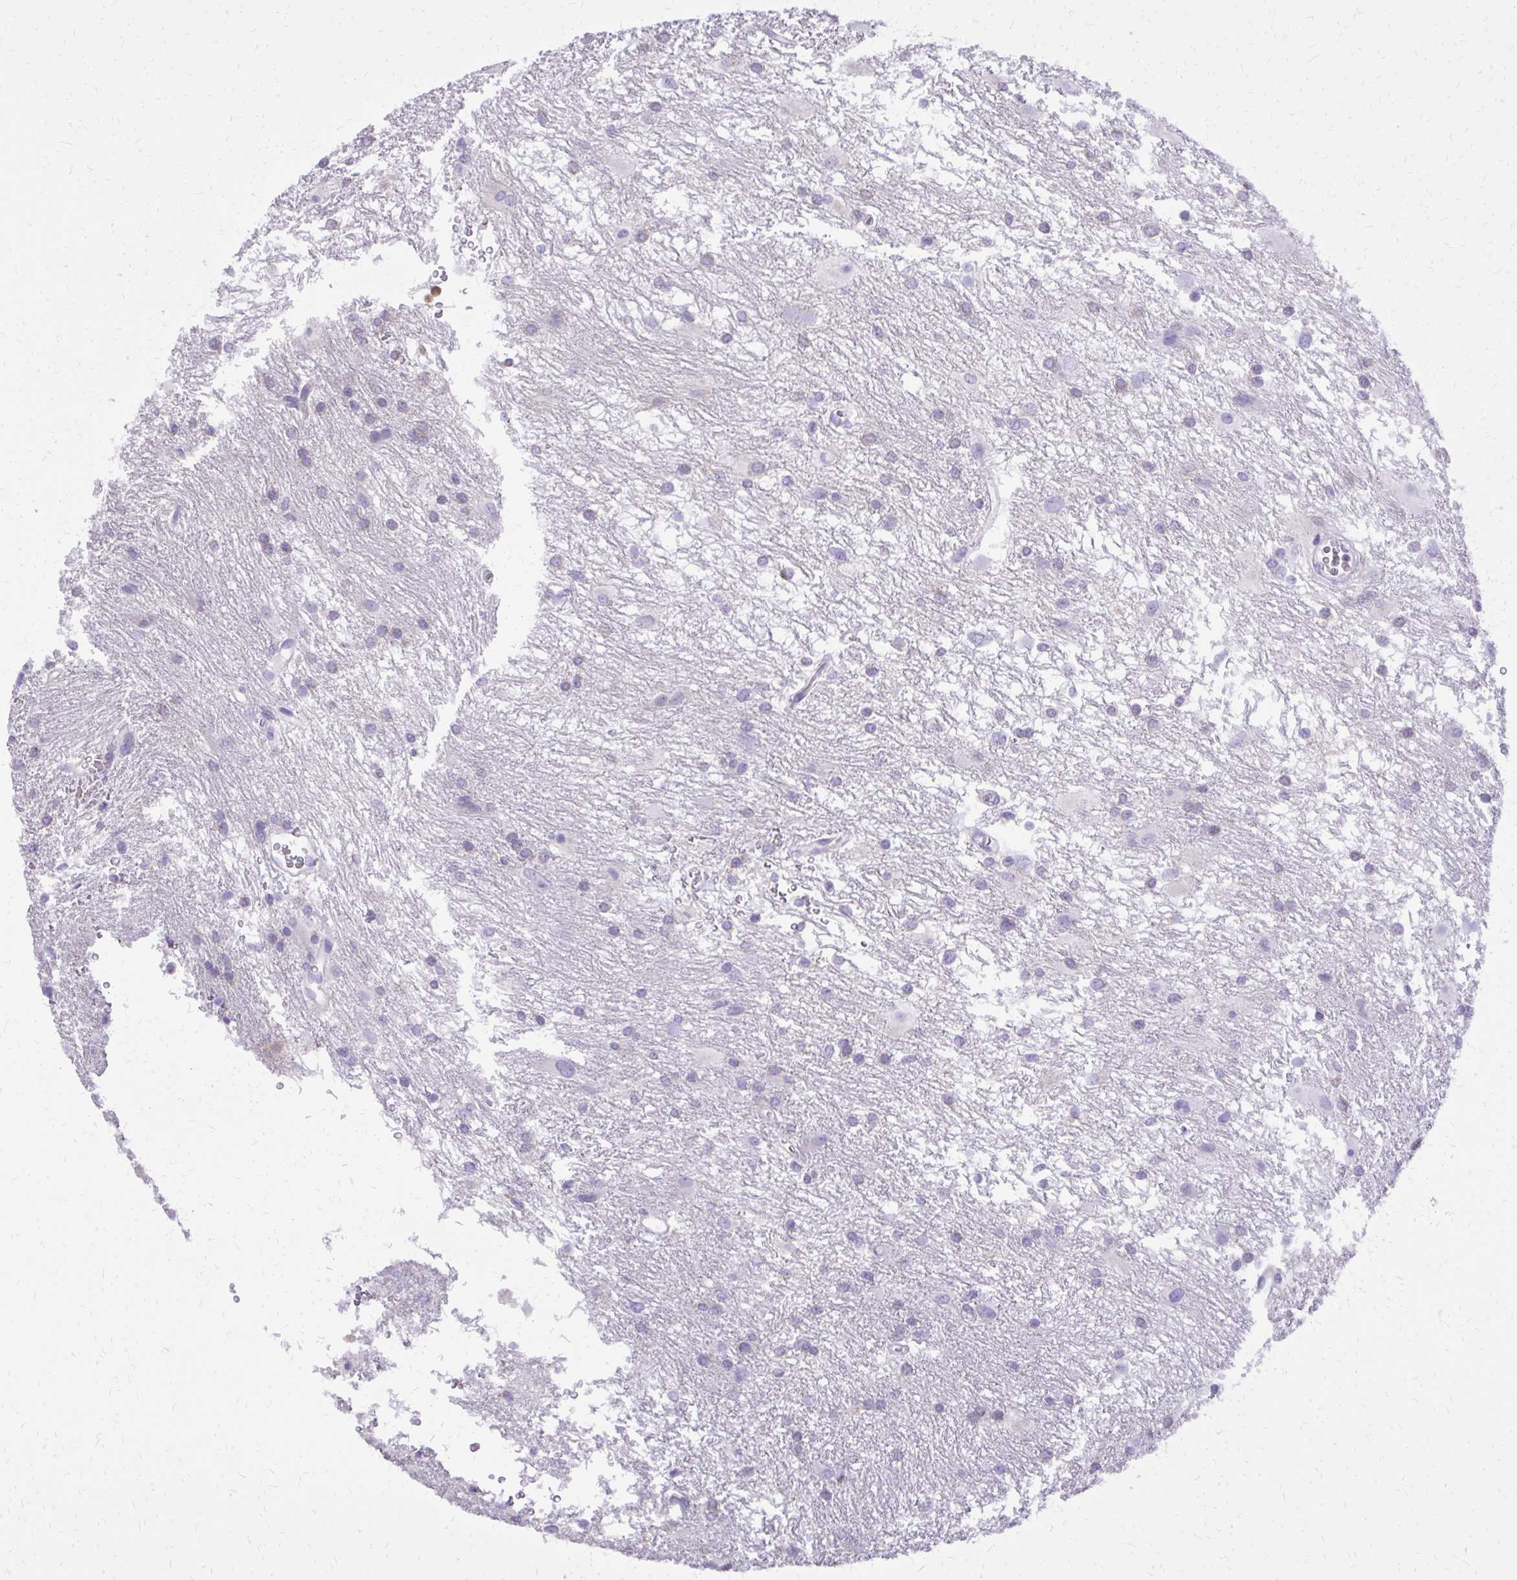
{"staining": {"intensity": "negative", "quantity": "none", "location": "none"}, "tissue": "glioma", "cell_type": "Tumor cells", "image_type": "cancer", "snomed": [{"axis": "morphology", "description": "Glioma, malignant, High grade"}, {"axis": "topography", "description": "Brain"}], "caption": "An immunohistochemistry (IHC) histopathology image of malignant high-grade glioma is shown. There is no staining in tumor cells of malignant high-grade glioma.", "gene": "CAT", "patient": {"sex": "male", "age": 53}}